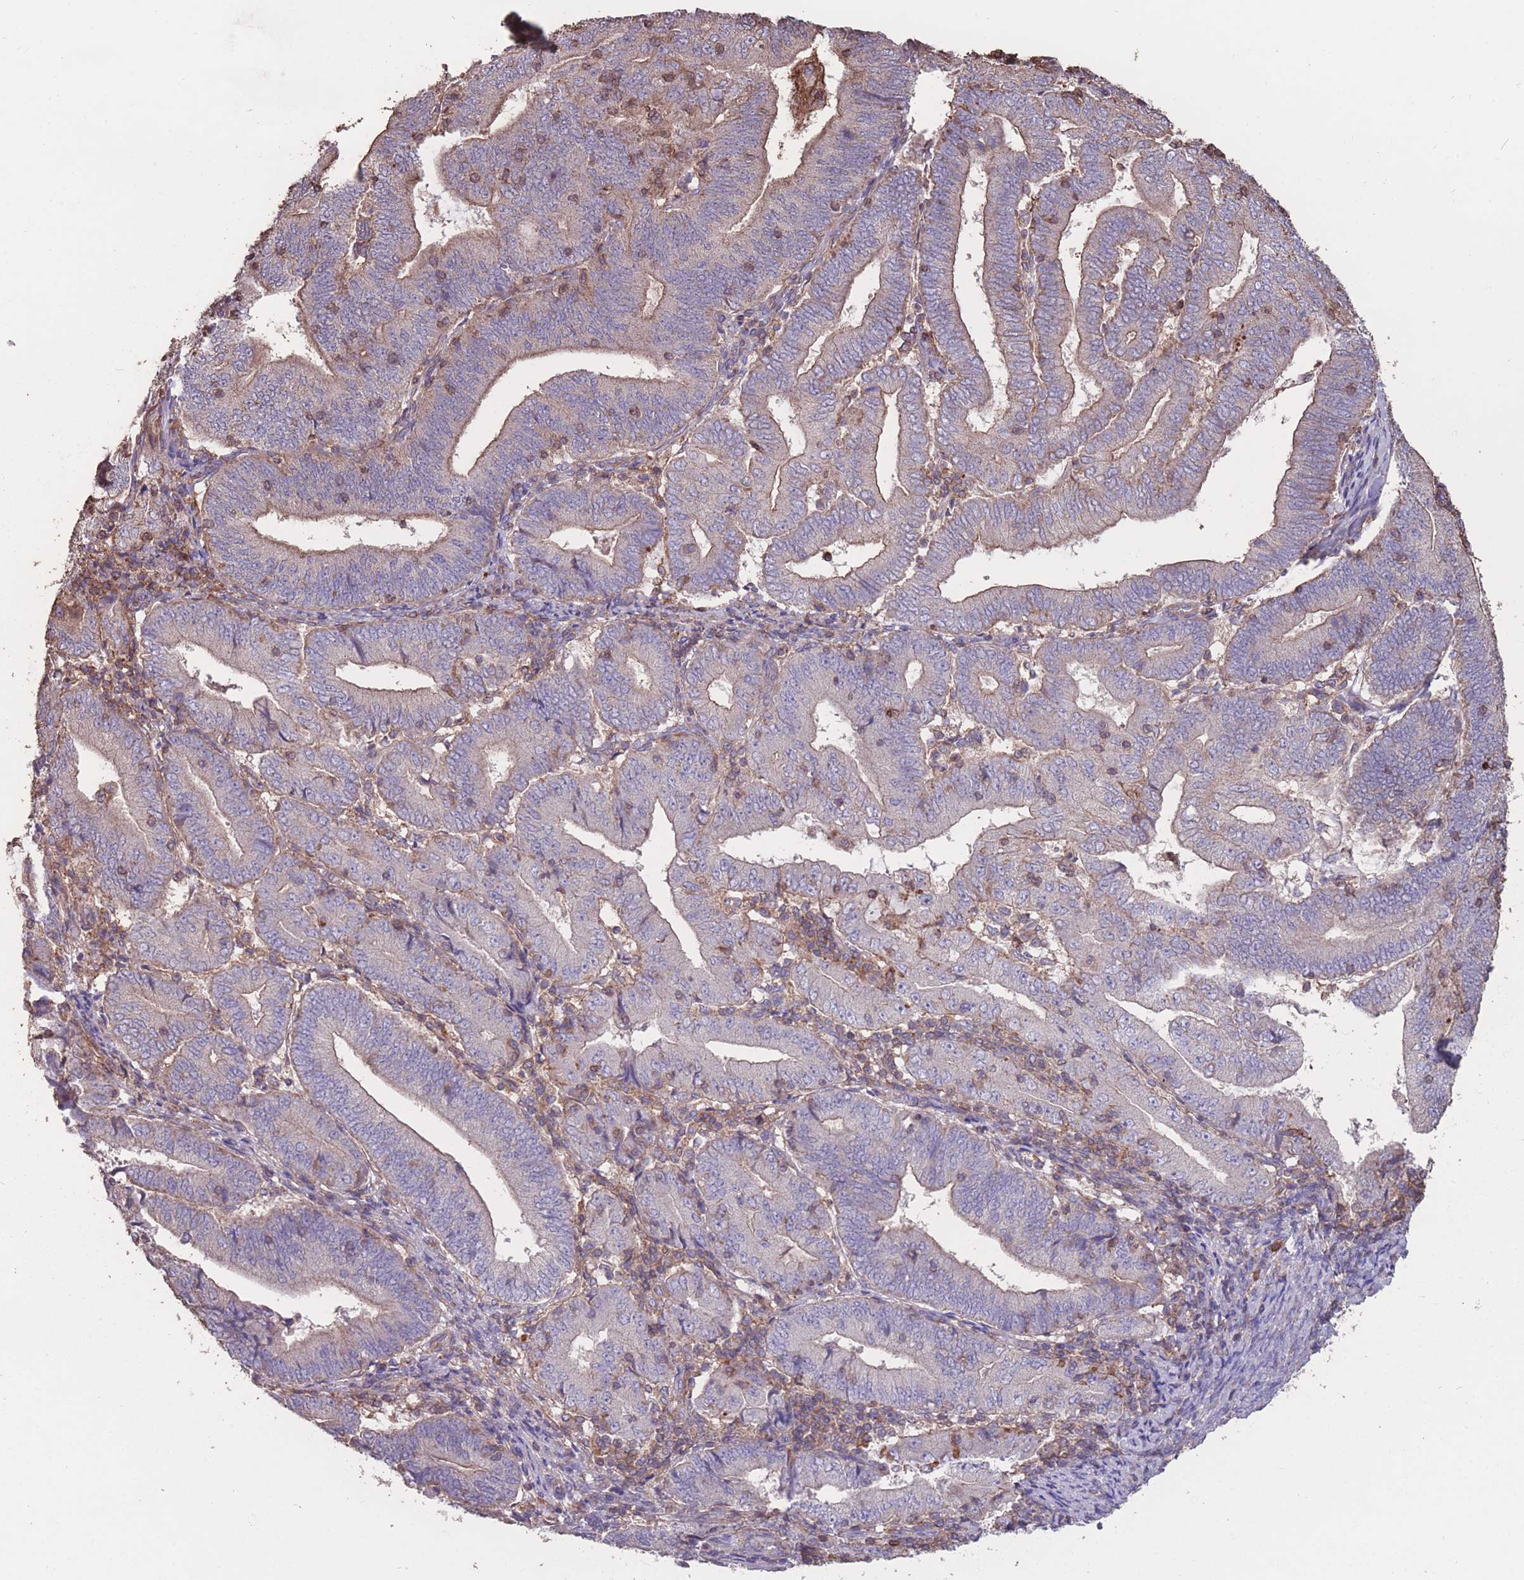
{"staining": {"intensity": "moderate", "quantity": "25%-75%", "location": "cytoplasmic/membranous"}, "tissue": "endometrial cancer", "cell_type": "Tumor cells", "image_type": "cancer", "snomed": [{"axis": "morphology", "description": "Adenocarcinoma, NOS"}, {"axis": "topography", "description": "Endometrium"}], "caption": "This image displays immunohistochemistry (IHC) staining of human adenocarcinoma (endometrial), with medium moderate cytoplasmic/membranous expression in about 25%-75% of tumor cells.", "gene": "NUDT21", "patient": {"sex": "female", "age": 70}}